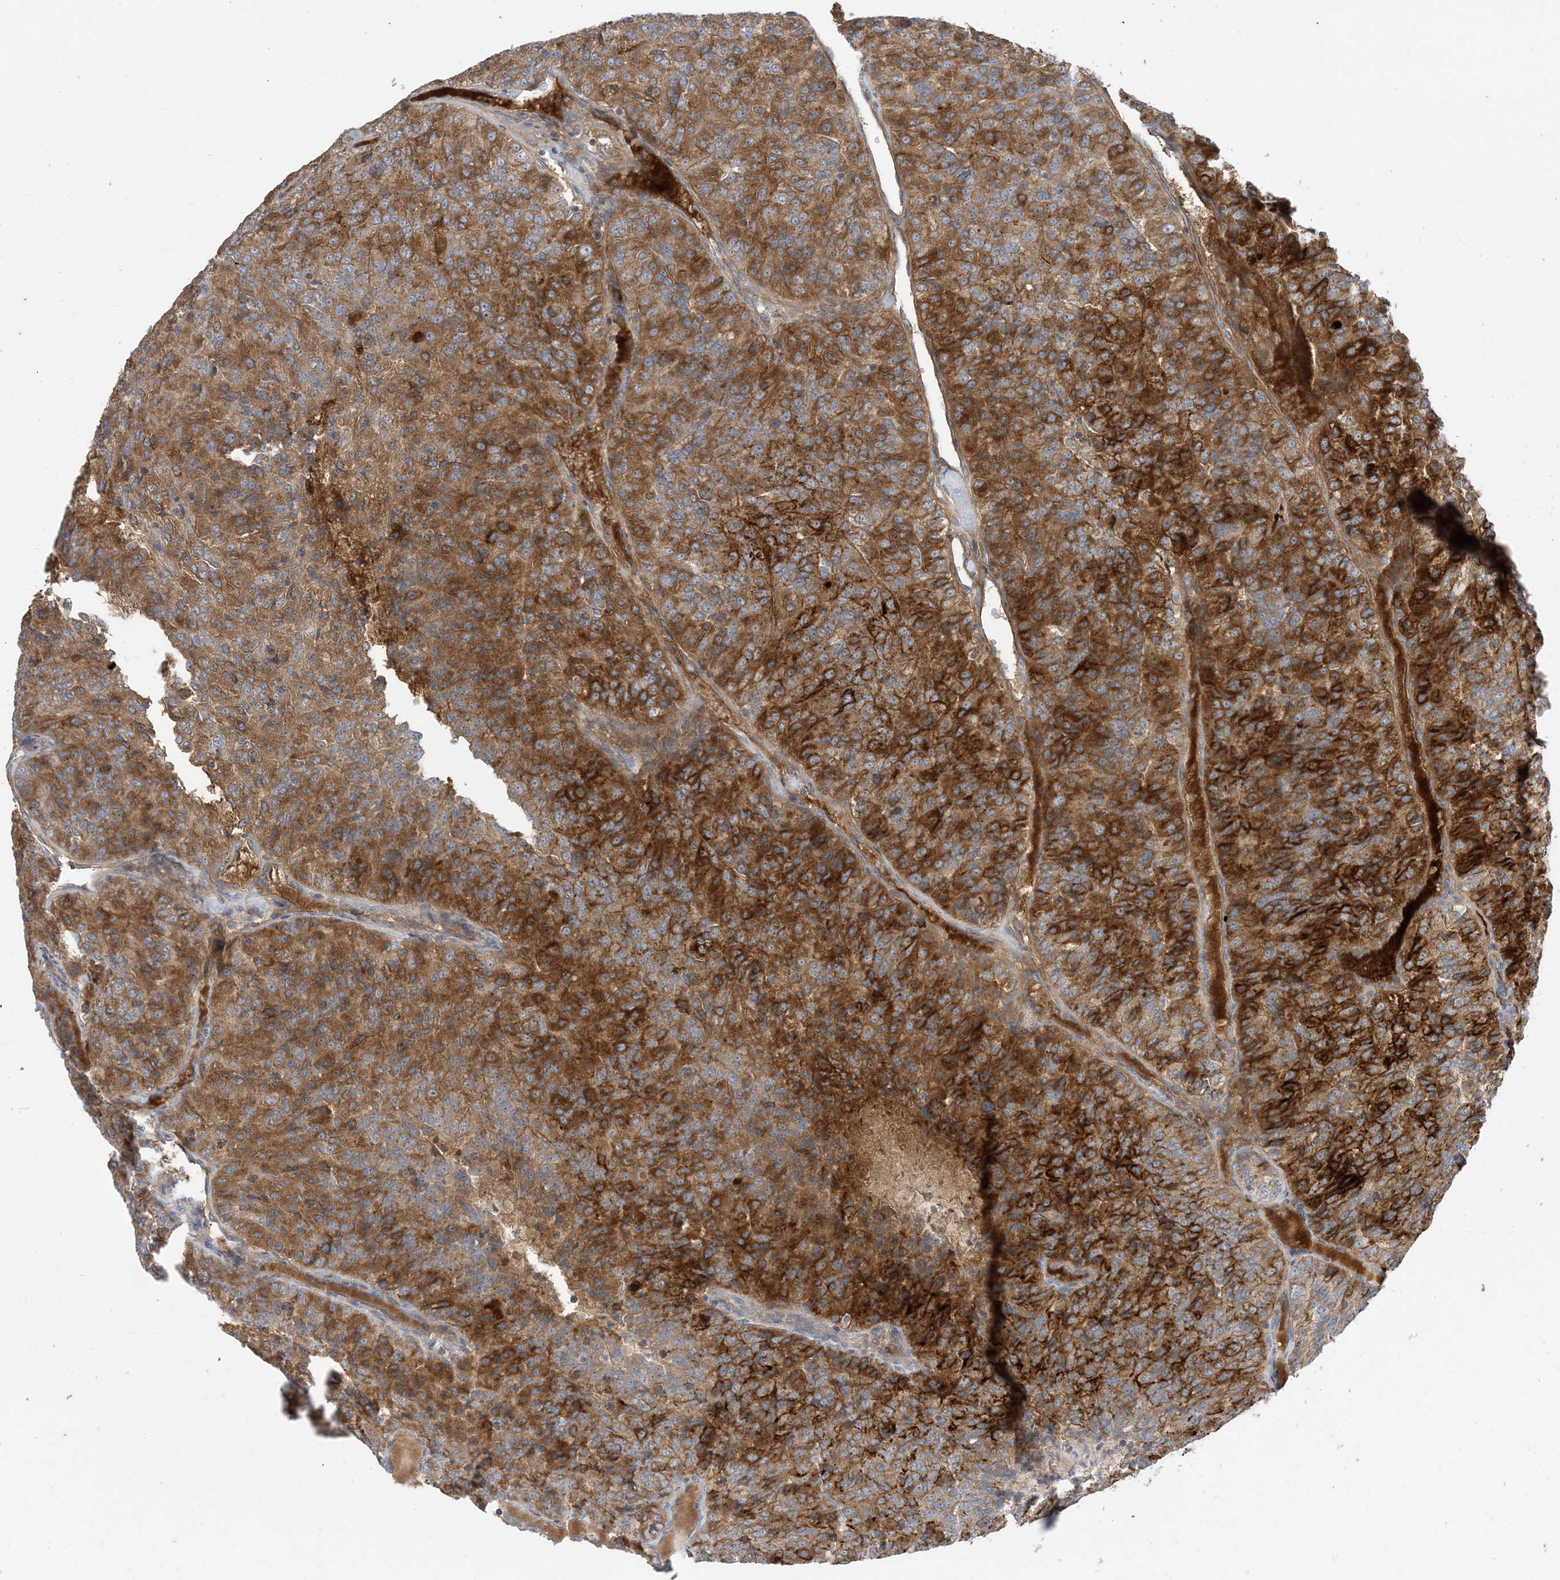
{"staining": {"intensity": "strong", "quantity": ">75%", "location": "cytoplasmic/membranous"}, "tissue": "renal cancer", "cell_type": "Tumor cells", "image_type": "cancer", "snomed": [{"axis": "morphology", "description": "Adenocarcinoma, NOS"}, {"axis": "topography", "description": "Kidney"}], "caption": "Immunohistochemical staining of adenocarcinoma (renal) demonstrates high levels of strong cytoplasmic/membranous staining in about >75% of tumor cells. The protein is stained brown, and the nuclei are stained in blue (DAB (3,3'-diaminobenzidine) IHC with brightfield microscopy, high magnification).", "gene": "AOC1", "patient": {"sex": "female", "age": 63}}